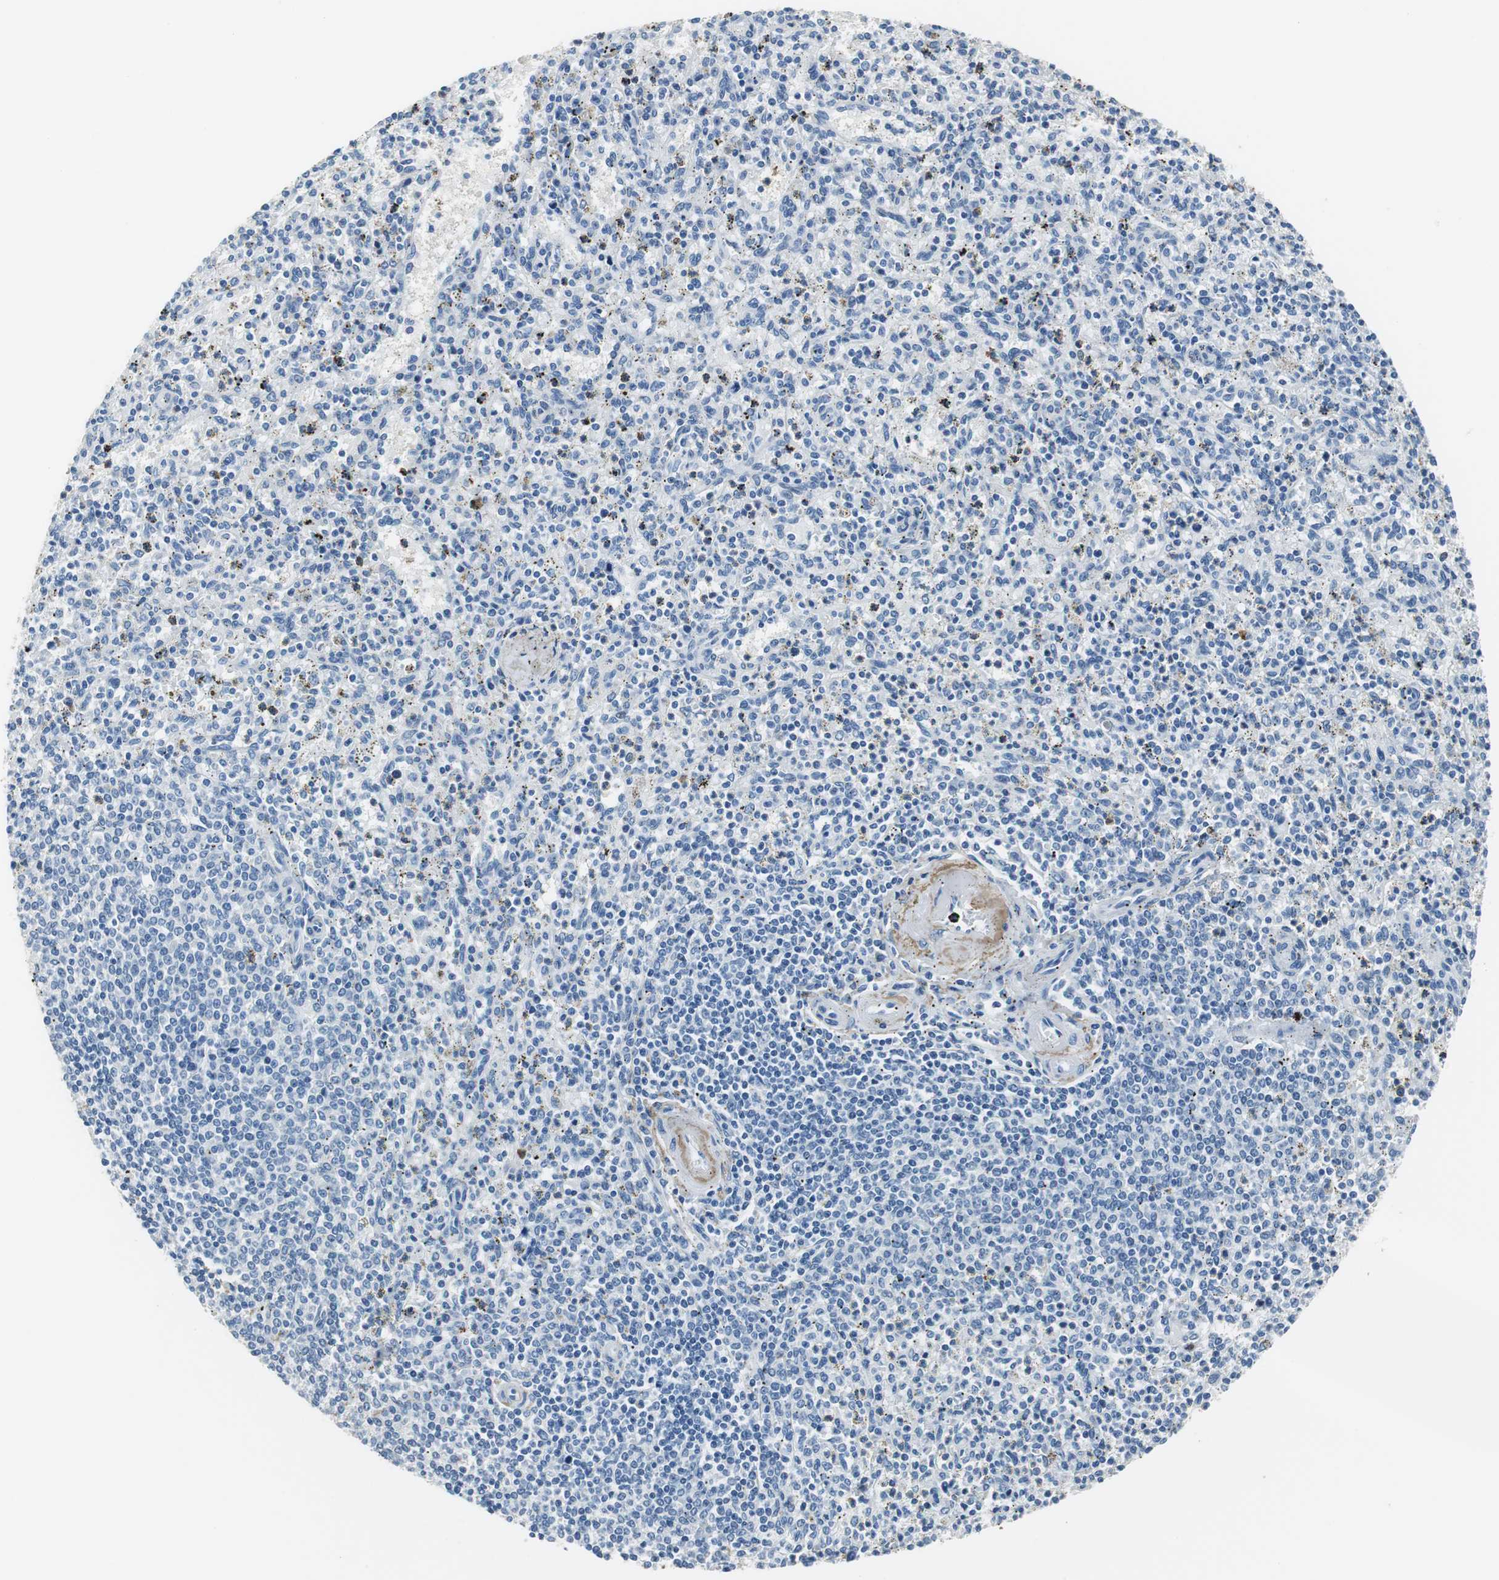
{"staining": {"intensity": "negative", "quantity": "none", "location": "none"}, "tissue": "spleen", "cell_type": "Cells in red pulp", "image_type": "normal", "snomed": [{"axis": "morphology", "description": "Normal tissue, NOS"}, {"axis": "topography", "description": "Spleen"}], "caption": "DAB immunohistochemical staining of unremarkable spleen shows no significant expression in cells in red pulp. (Immunohistochemistry, brightfield microscopy, high magnification).", "gene": "MUC7", "patient": {"sex": "male", "age": 72}}